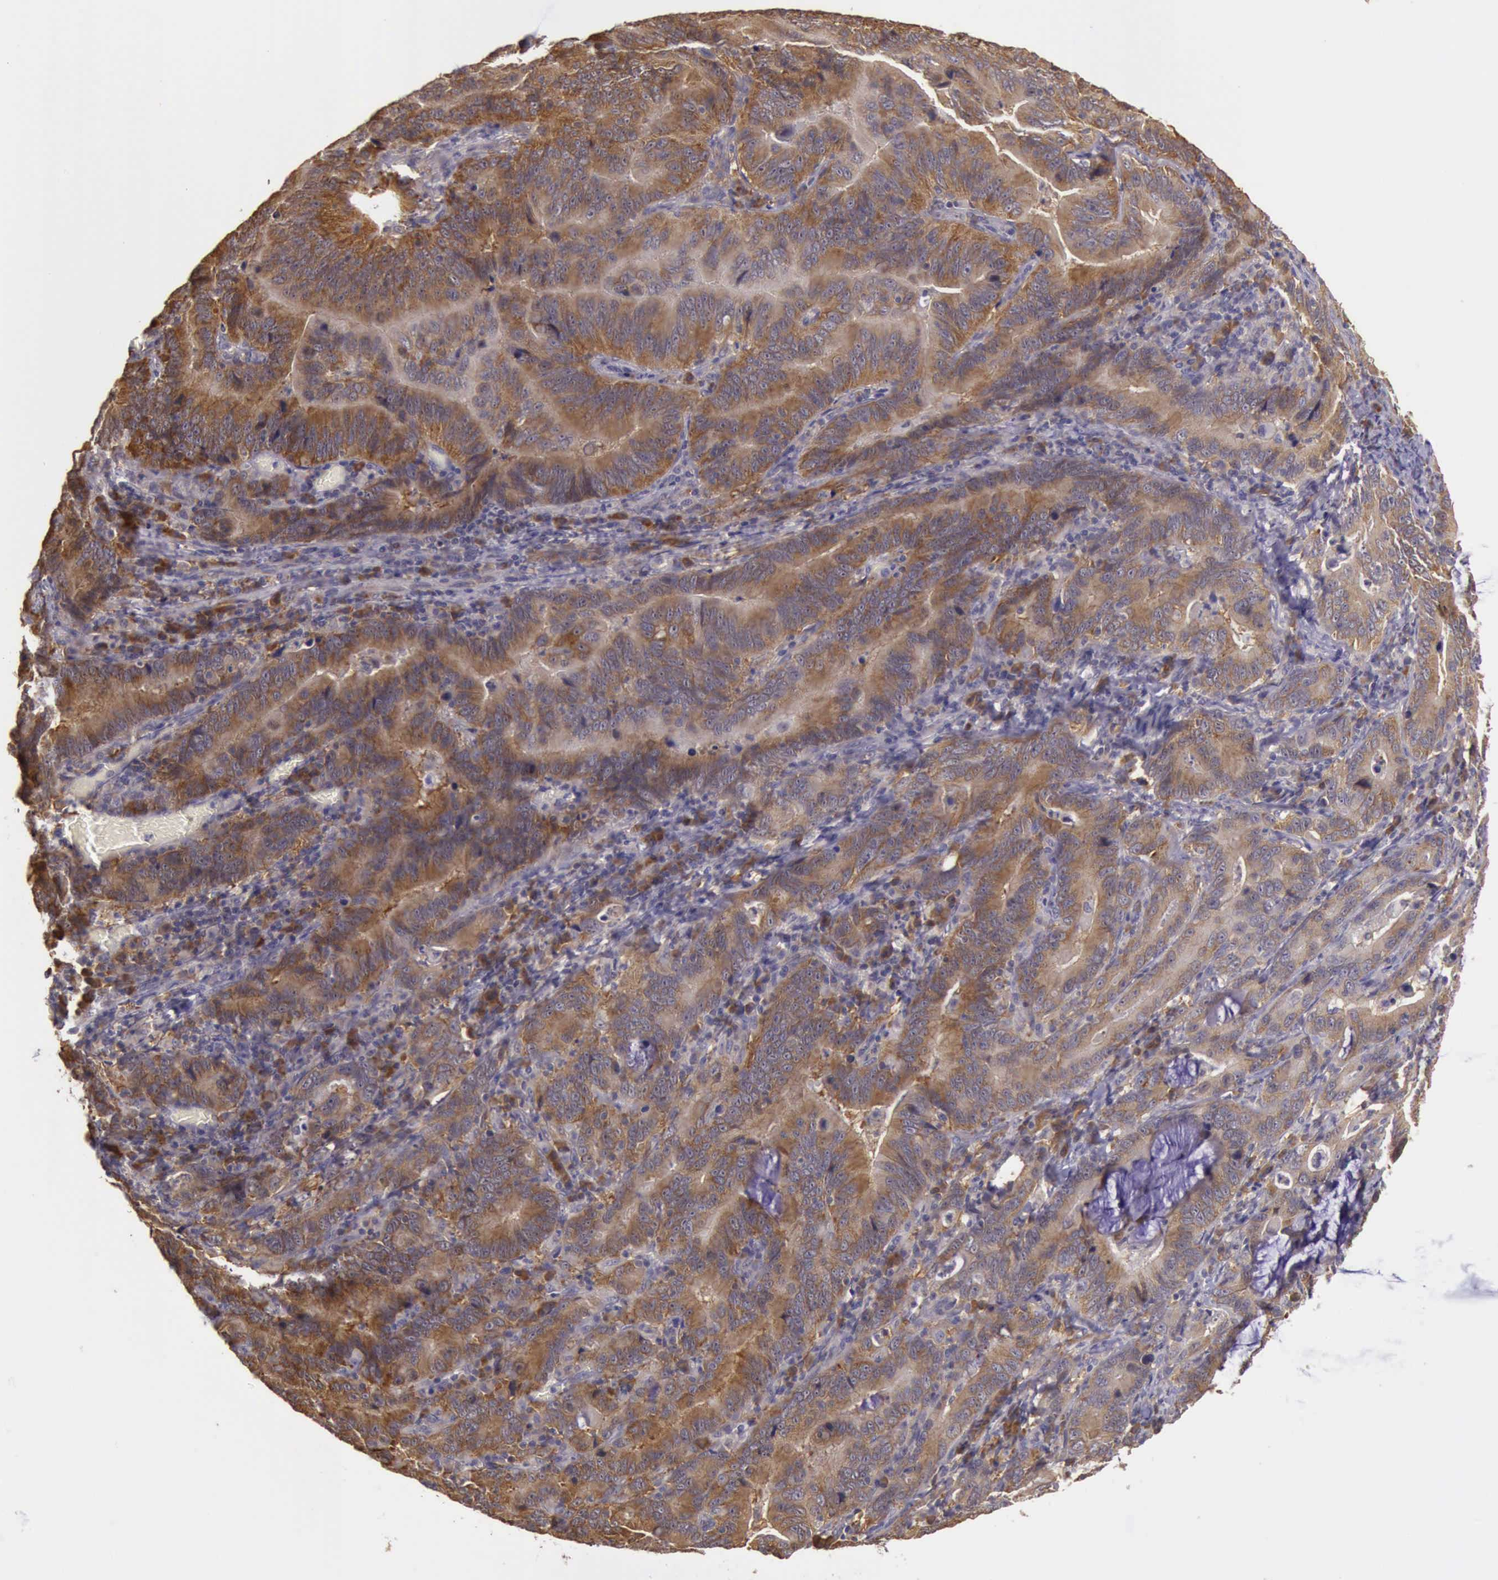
{"staining": {"intensity": "strong", "quantity": ">75%", "location": "cytoplasmic/membranous"}, "tissue": "stomach cancer", "cell_type": "Tumor cells", "image_type": "cancer", "snomed": [{"axis": "morphology", "description": "Adenocarcinoma, NOS"}, {"axis": "topography", "description": "Stomach, upper"}], "caption": "Immunohistochemical staining of human stomach adenocarcinoma demonstrates strong cytoplasmic/membranous protein positivity in about >75% of tumor cells.", "gene": "EIF5", "patient": {"sex": "male", "age": 63}}